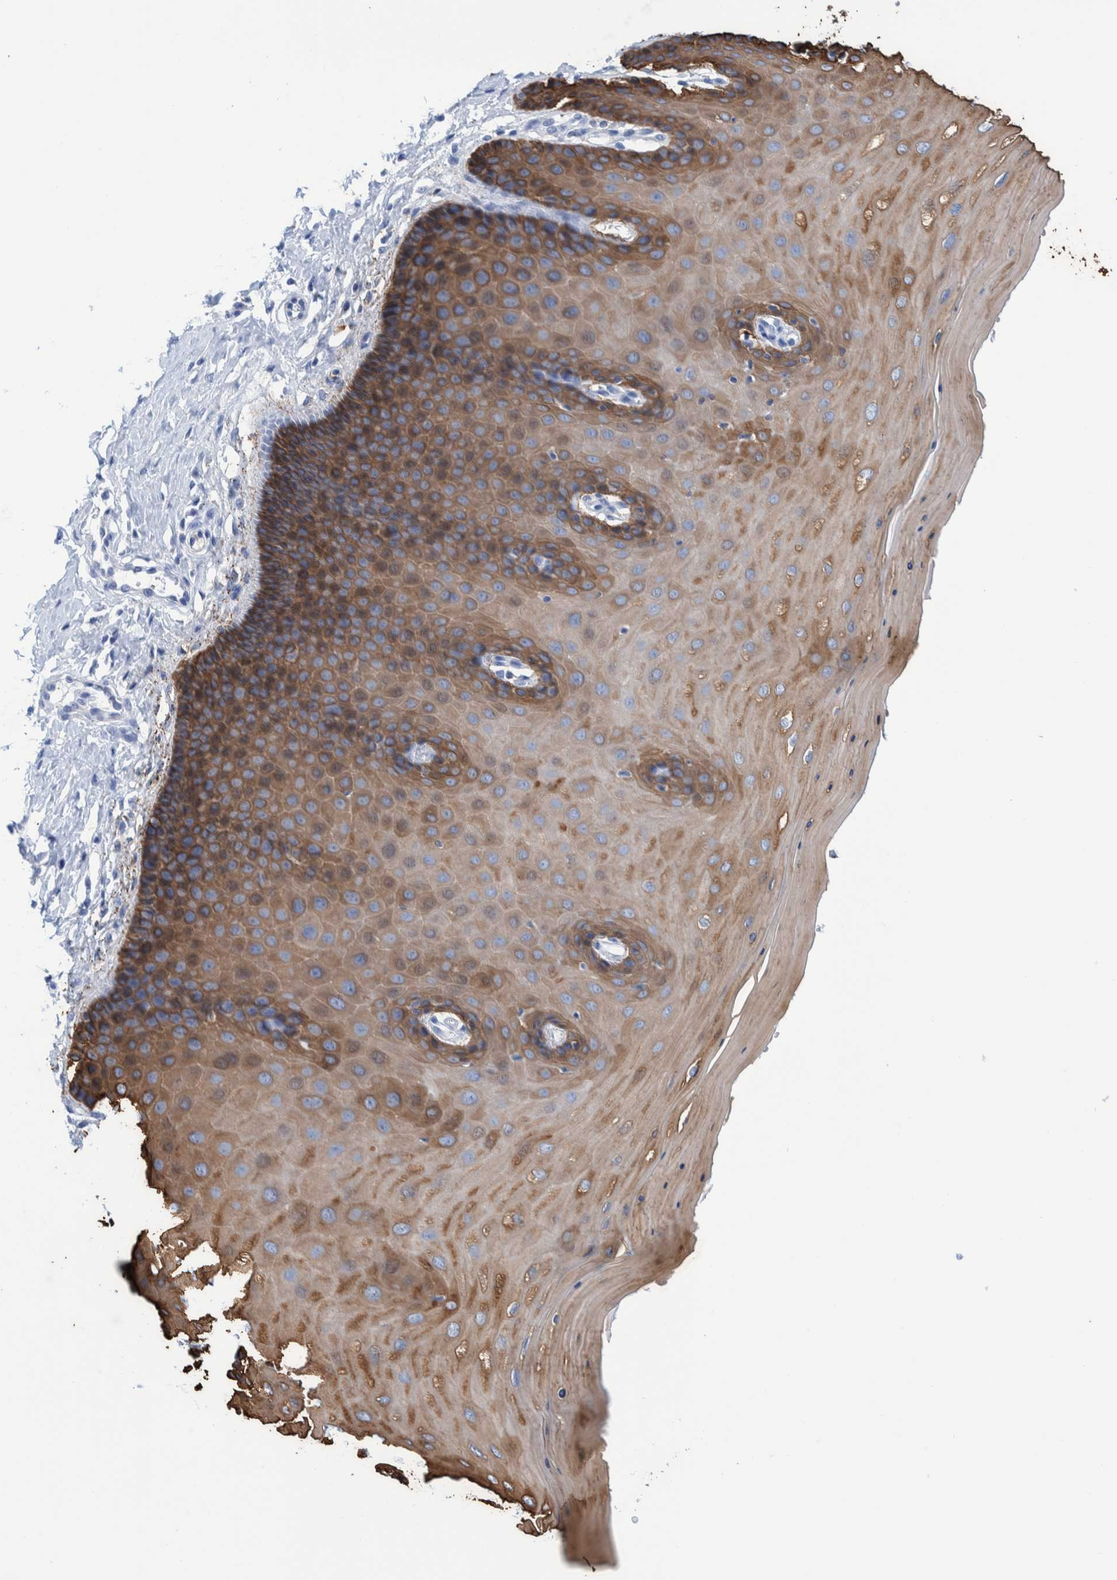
{"staining": {"intensity": "negative", "quantity": "none", "location": "none"}, "tissue": "cervix", "cell_type": "Glandular cells", "image_type": "normal", "snomed": [{"axis": "morphology", "description": "Normal tissue, NOS"}, {"axis": "topography", "description": "Cervix"}], "caption": "The micrograph shows no staining of glandular cells in normal cervix.", "gene": "KRT14", "patient": {"sex": "female", "age": 55}}